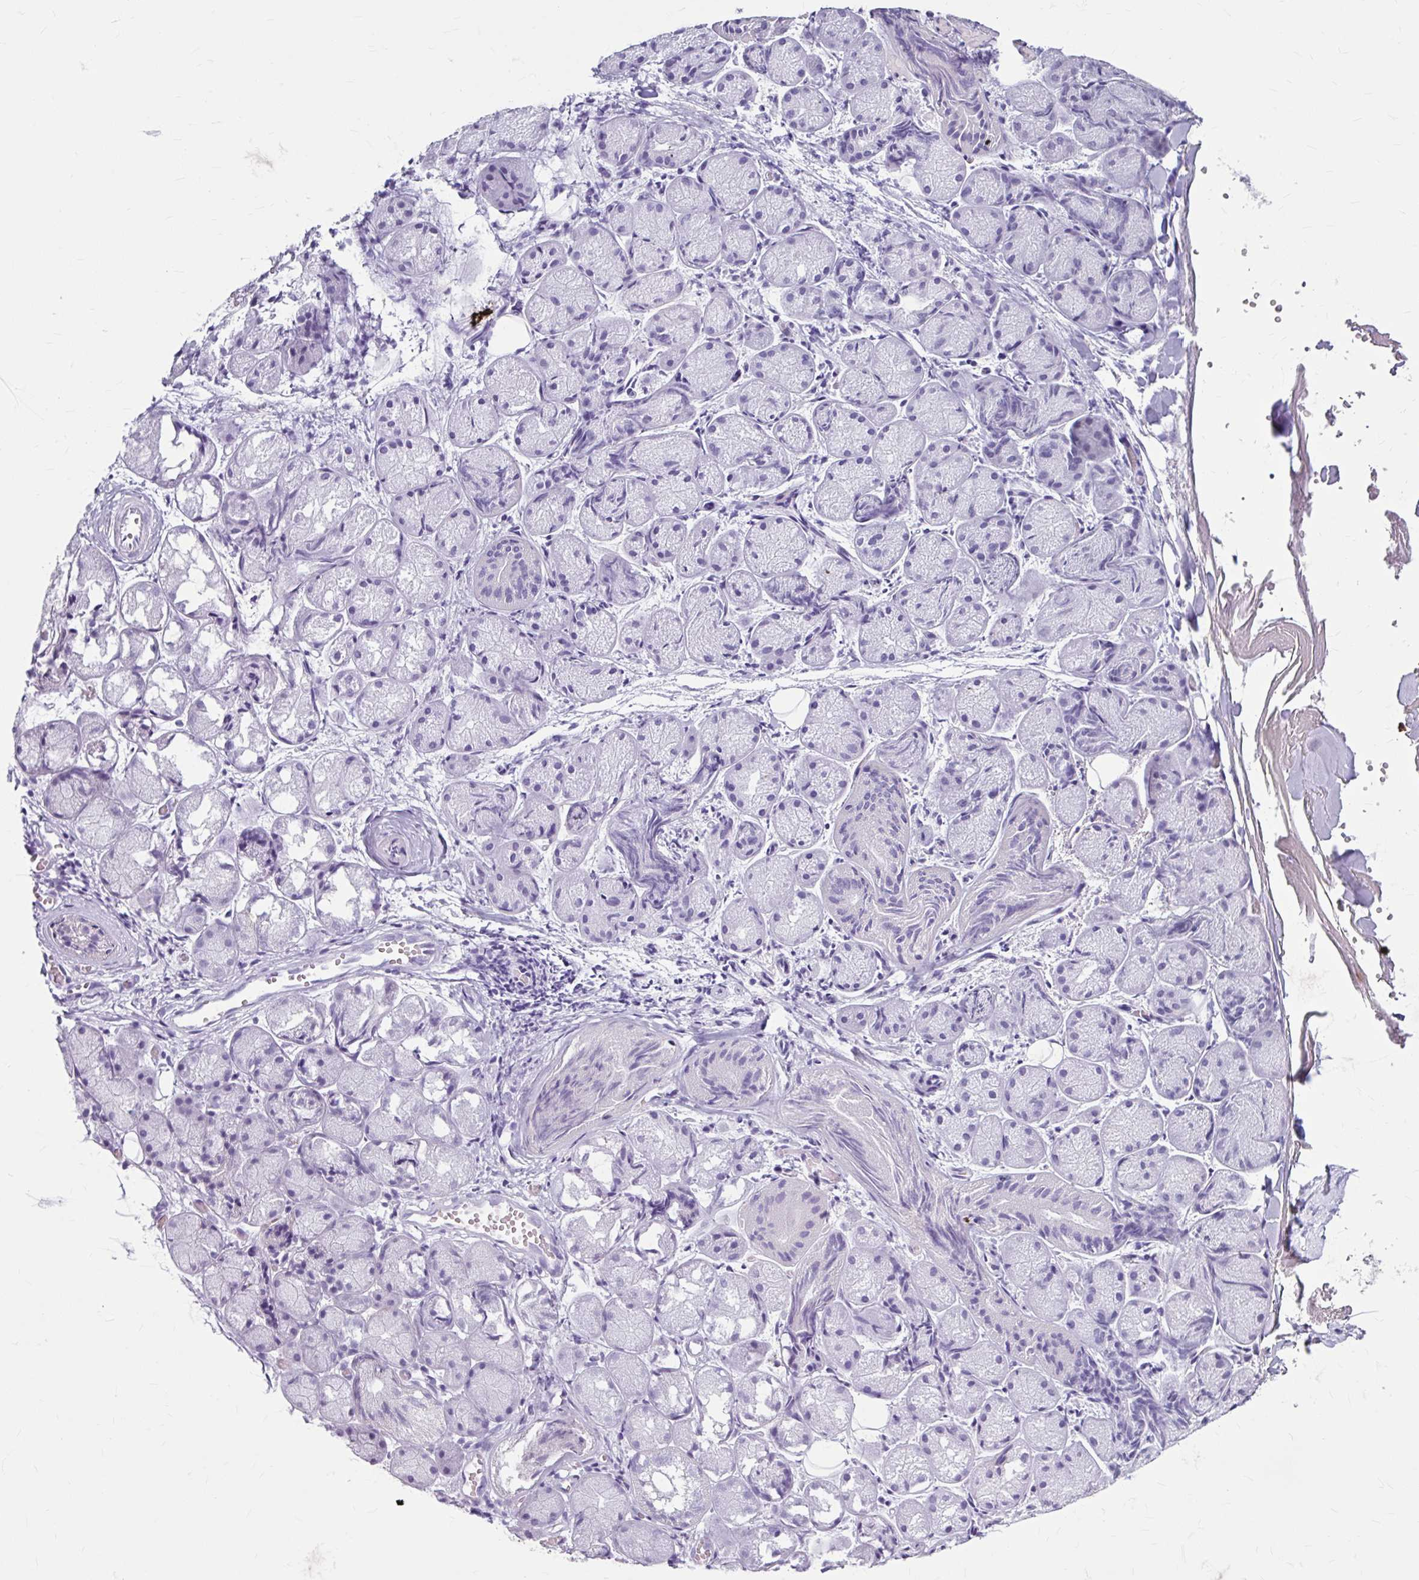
{"staining": {"intensity": "negative", "quantity": "none", "location": "none"}, "tissue": "salivary gland", "cell_type": "Glandular cells", "image_type": "normal", "snomed": [{"axis": "morphology", "description": "Normal tissue, NOS"}, {"axis": "topography", "description": "Salivary gland"}], "caption": "IHC image of benign human salivary gland stained for a protein (brown), which shows no staining in glandular cells.", "gene": "ANKRD1", "patient": {"sex": "female", "age": 24}}